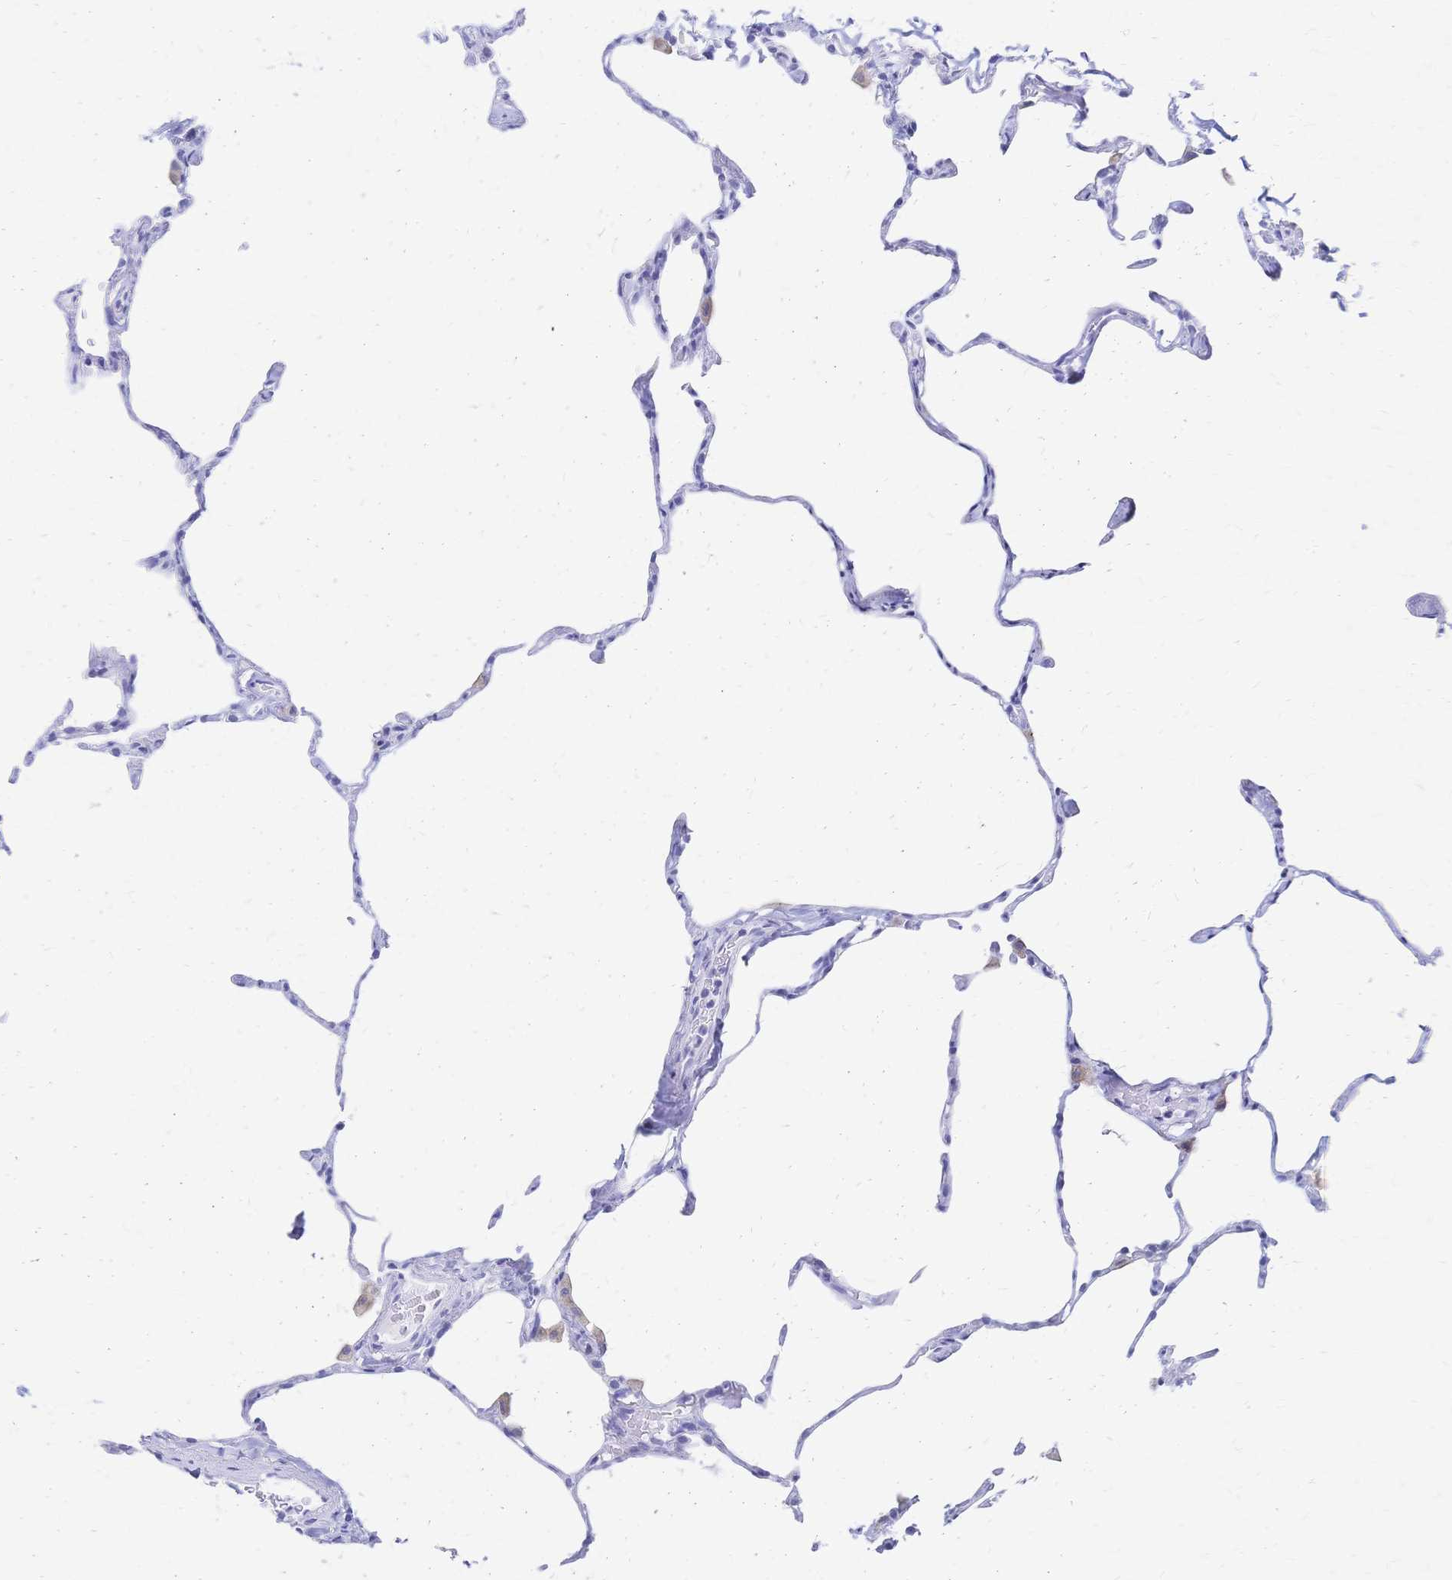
{"staining": {"intensity": "negative", "quantity": "none", "location": "none"}, "tissue": "lung", "cell_type": "Alveolar cells", "image_type": "normal", "snomed": [{"axis": "morphology", "description": "Normal tissue, NOS"}, {"axis": "topography", "description": "Lung"}], "caption": "Immunohistochemistry (IHC) micrograph of benign human lung stained for a protein (brown), which shows no staining in alveolar cells.", "gene": "SLC5A1", "patient": {"sex": "male", "age": 65}}